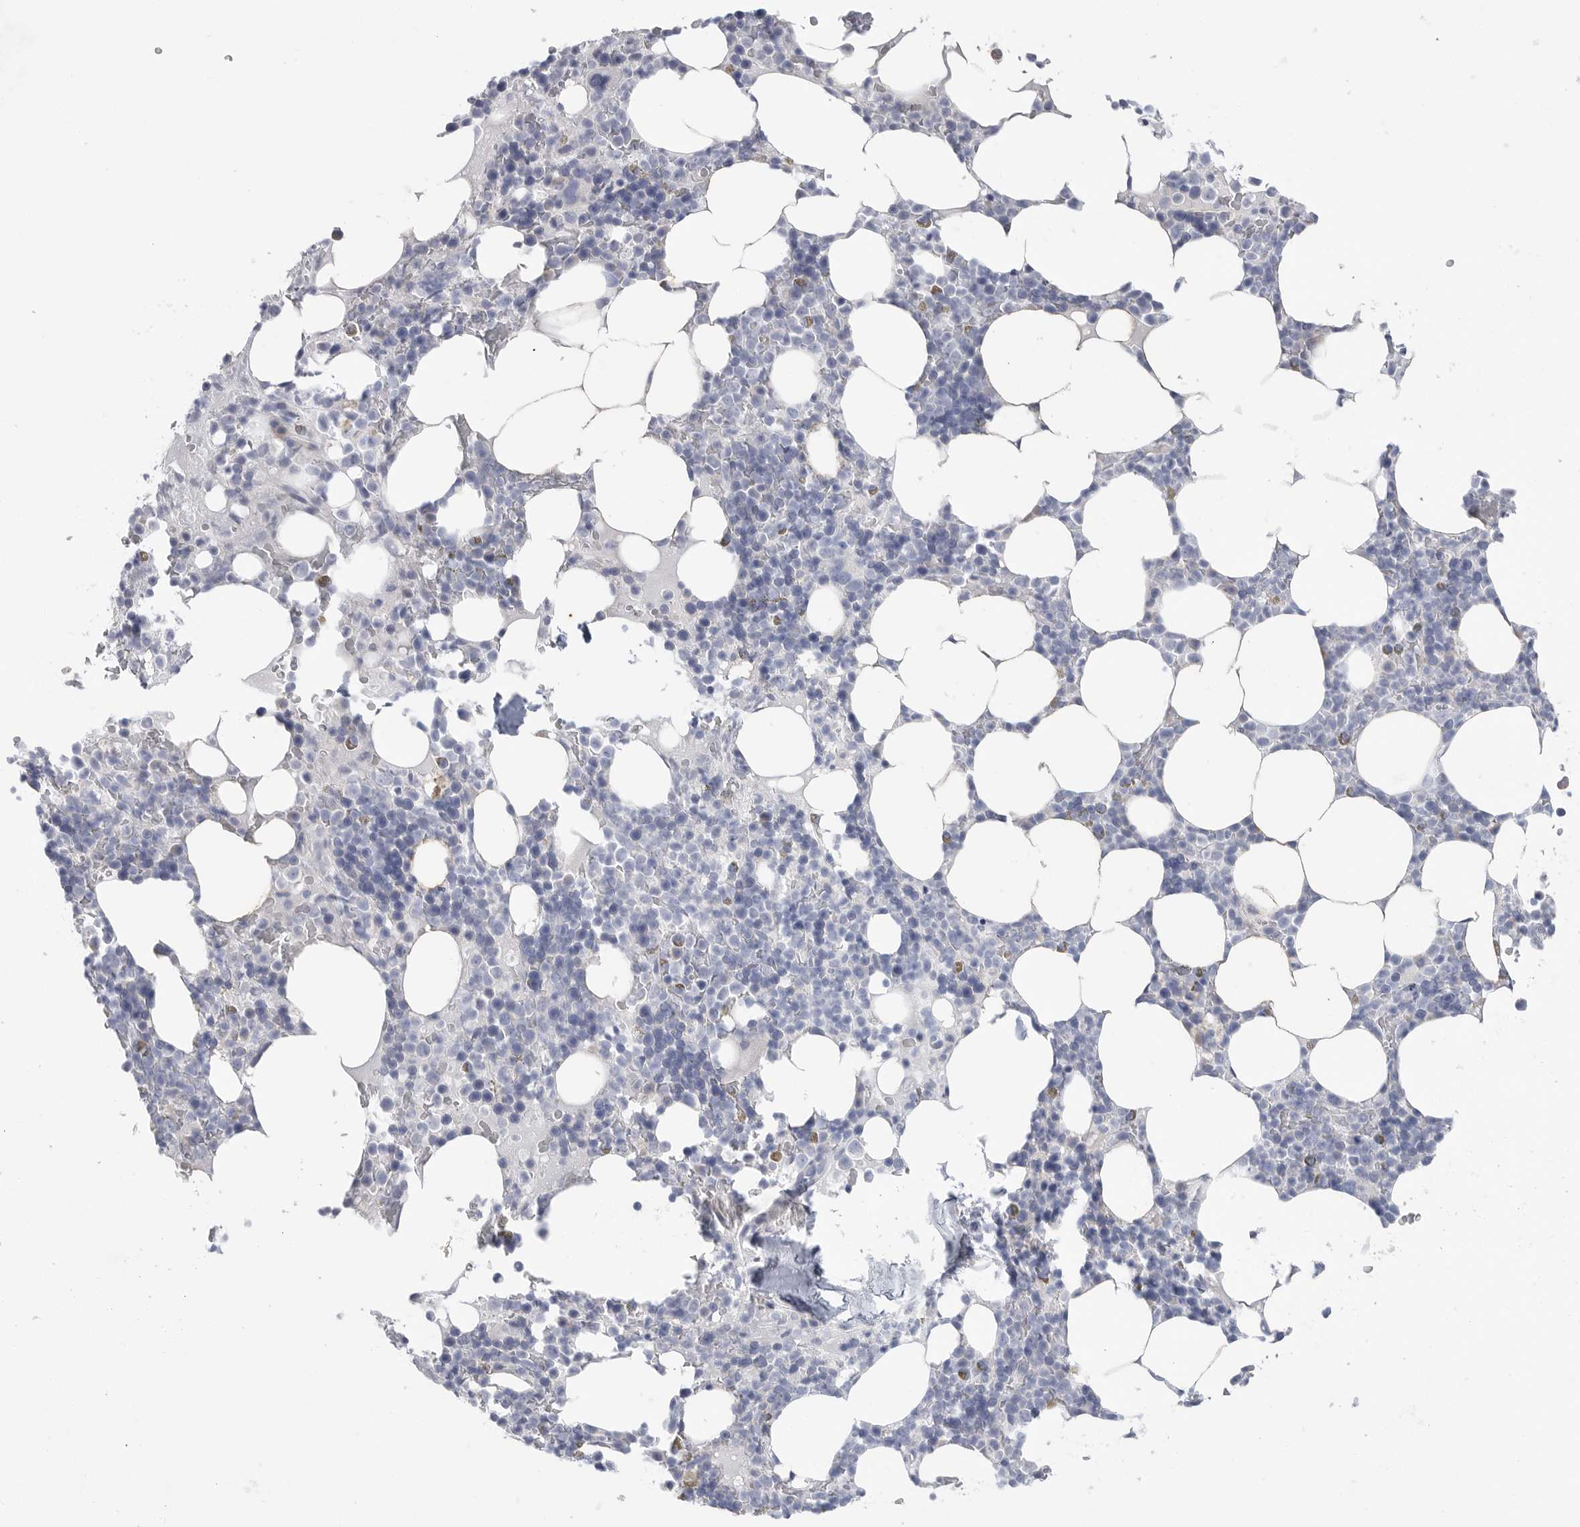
{"staining": {"intensity": "weak", "quantity": "<25%", "location": "cytoplasmic/membranous"}, "tissue": "bone marrow", "cell_type": "Hematopoietic cells", "image_type": "normal", "snomed": [{"axis": "morphology", "description": "Normal tissue, NOS"}, {"axis": "topography", "description": "Bone marrow"}], "caption": "Immunohistochemistry (IHC) image of benign bone marrow stained for a protein (brown), which displays no staining in hematopoietic cells. (Brightfield microscopy of DAB immunohistochemistry at high magnification).", "gene": "CAMK2B", "patient": {"sex": "male", "age": 58}}